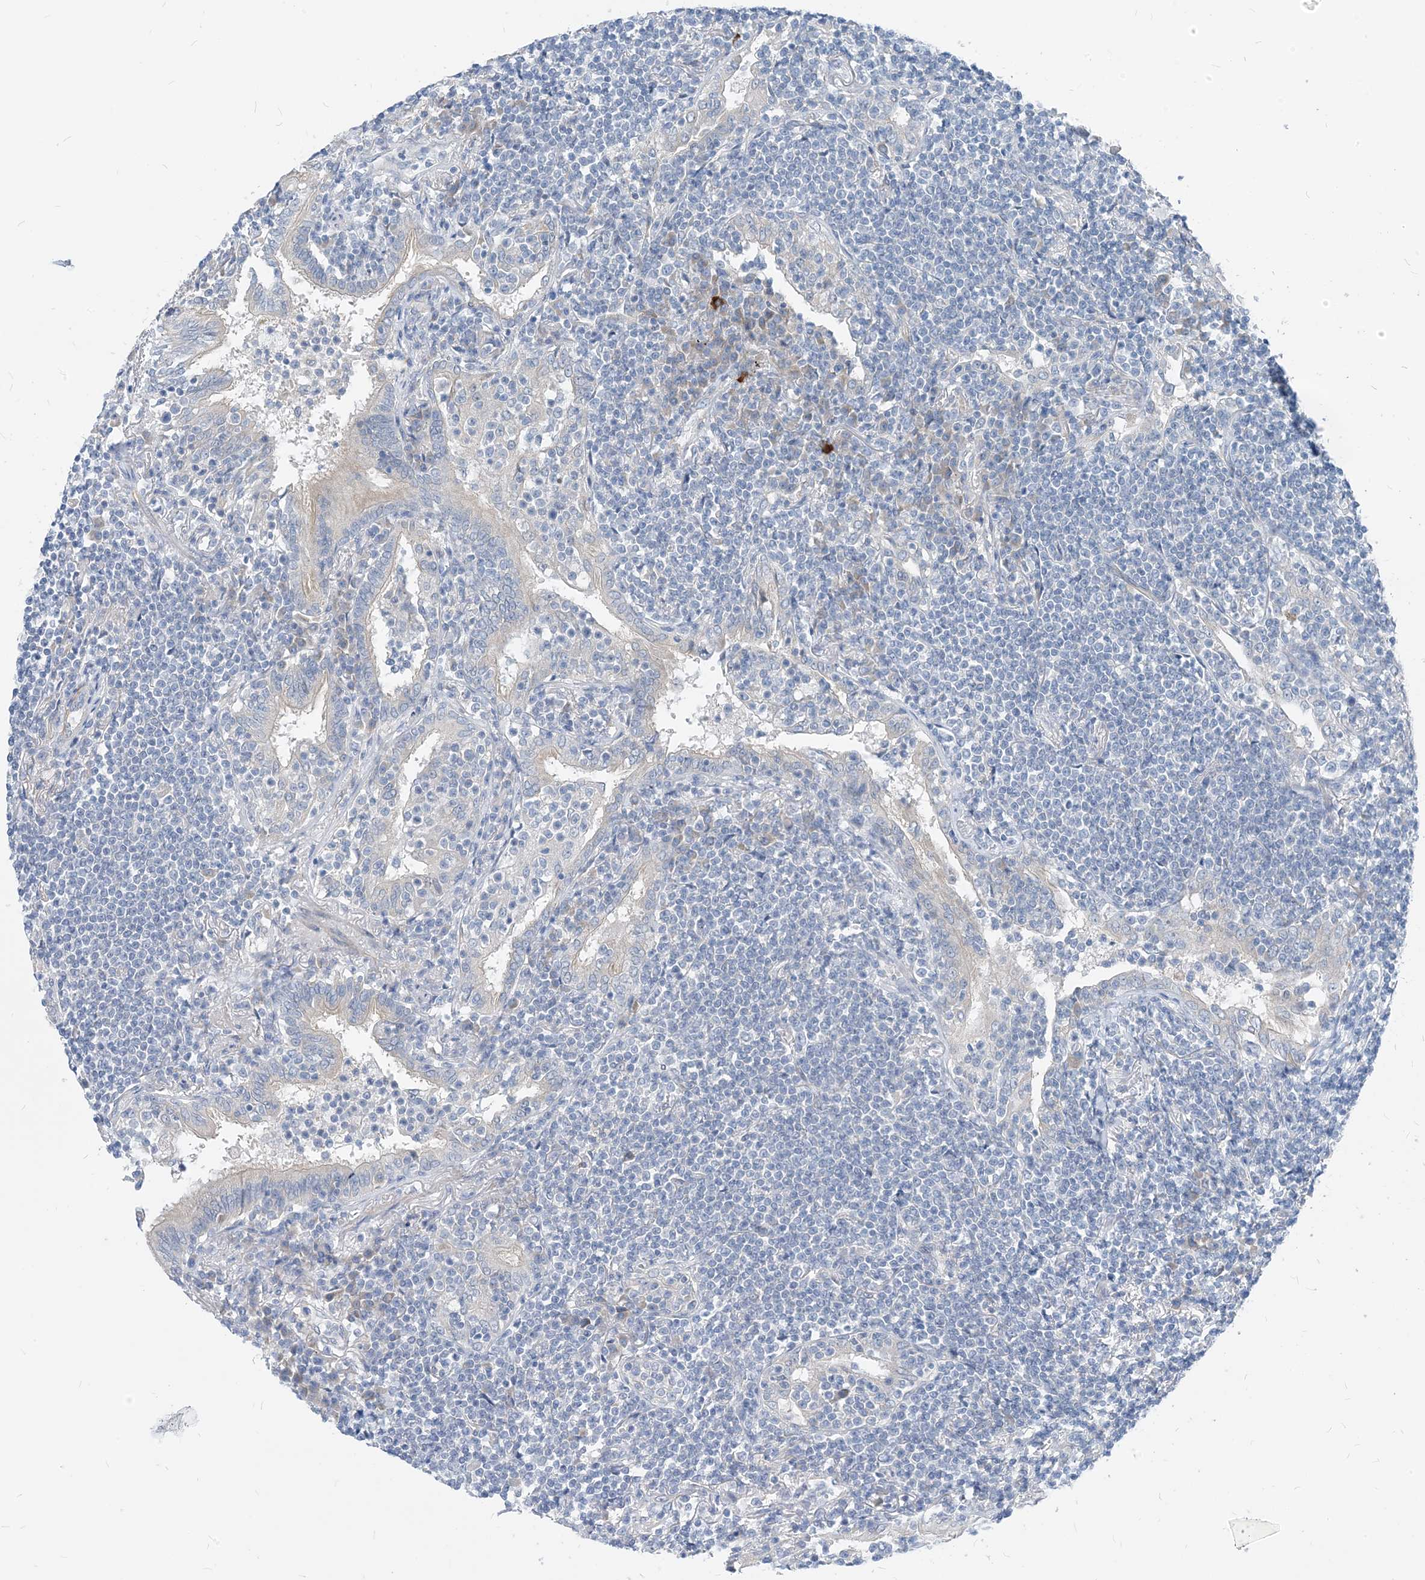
{"staining": {"intensity": "negative", "quantity": "none", "location": "none"}, "tissue": "lymphoma", "cell_type": "Tumor cells", "image_type": "cancer", "snomed": [{"axis": "morphology", "description": "Malignant lymphoma, non-Hodgkin's type, Low grade"}, {"axis": "topography", "description": "Lung"}], "caption": "Immunohistochemistry (IHC) of lymphoma demonstrates no staining in tumor cells. (DAB IHC, high magnification).", "gene": "PLEKHA3", "patient": {"sex": "female", "age": 71}}